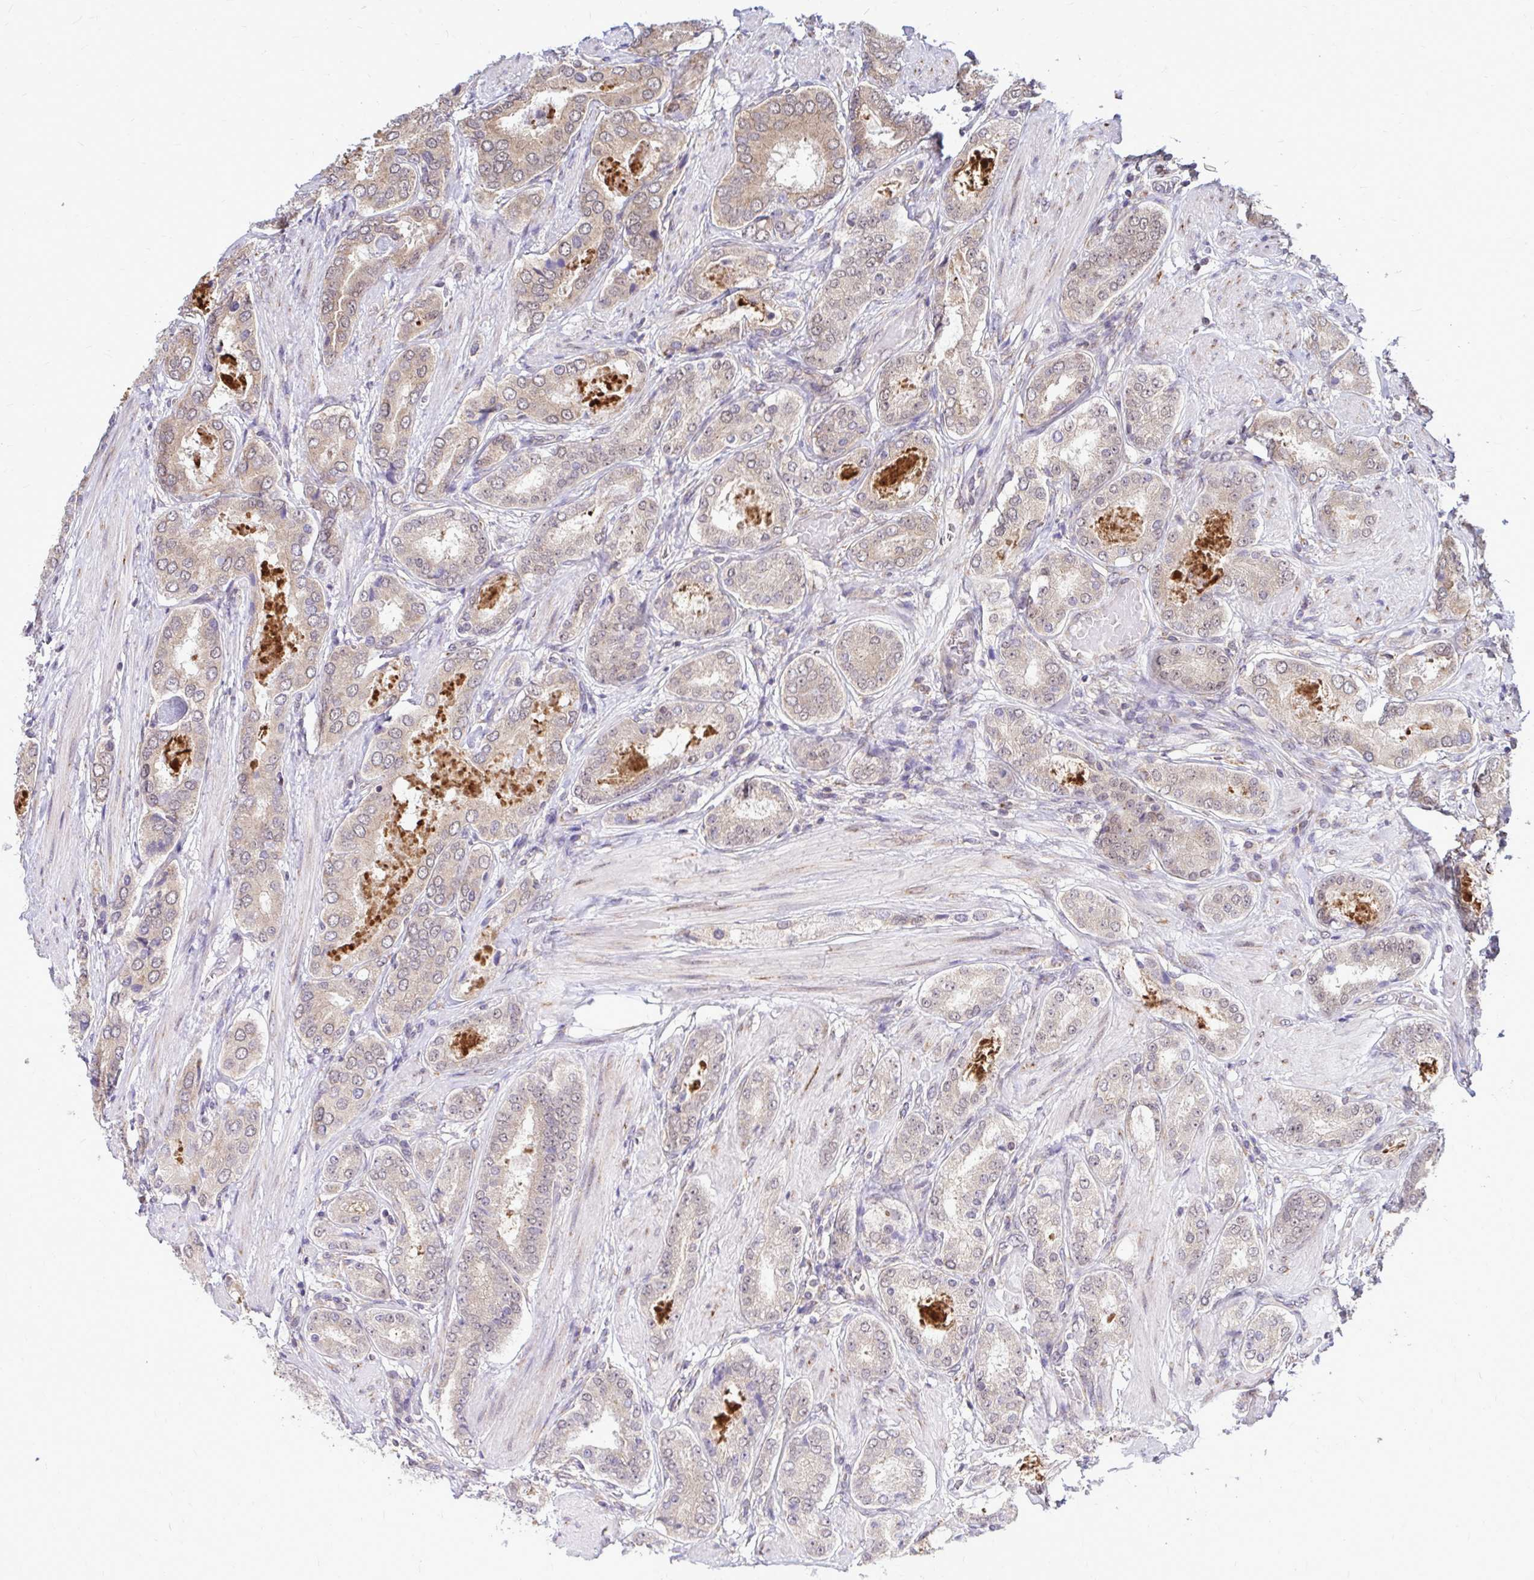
{"staining": {"intensity": "weak", "quantity": "<25%", "location": "cytoplasmic/membranous"}, "tissue": "prostate cancer", "cell_type": "Tumor cells", "image_type": "cancer", "snomed": [{"axis": "morphology", "description": "Adenocarcinoma, High grade"}, {"axis": "topography", "description": "Prostate"}], "caption": "Tumor cells show no significant protein staining in prostate cancer.", "gene": "FMR1", "patient": {"sex": "male", "age": 63}}